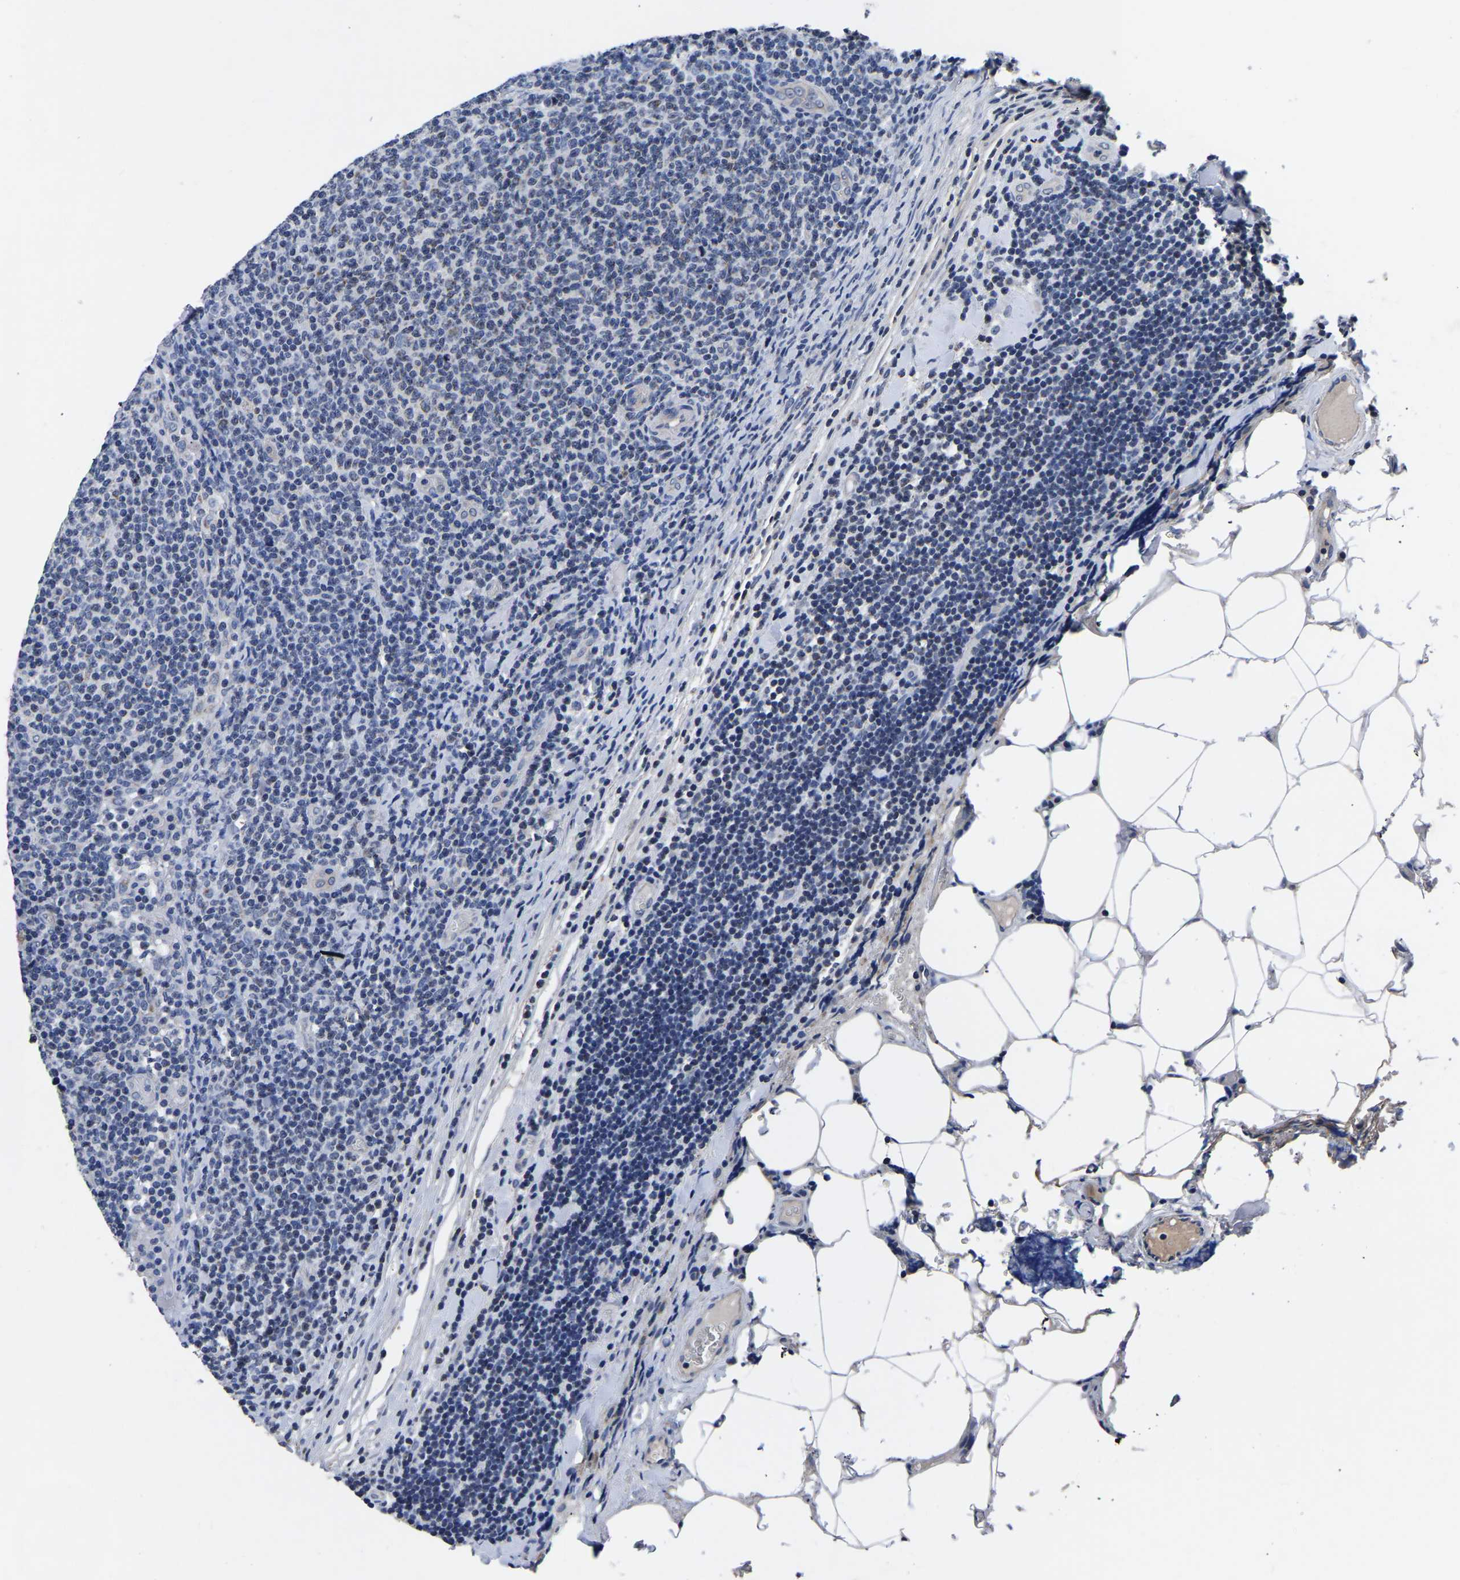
{"staining": {"intensity": "negative", "quantity": "none", "location": "none"}, "tissue": "lymphoma", "cell_type": "Tumor cells", "image_type": "cancer", "snomed": [{"axis": "morphology", "description": "Malignant lymphoma, non-Hodgkin's type, Low grade"}, {"axis": "topography", "description": "Lymph node"}], "caption": "This is an IHC photomicrograph of human lymphoma. There is no positivity in tumor cells.", "gene": "FGD5", "patient": {"sex": "male", "age": 66}}